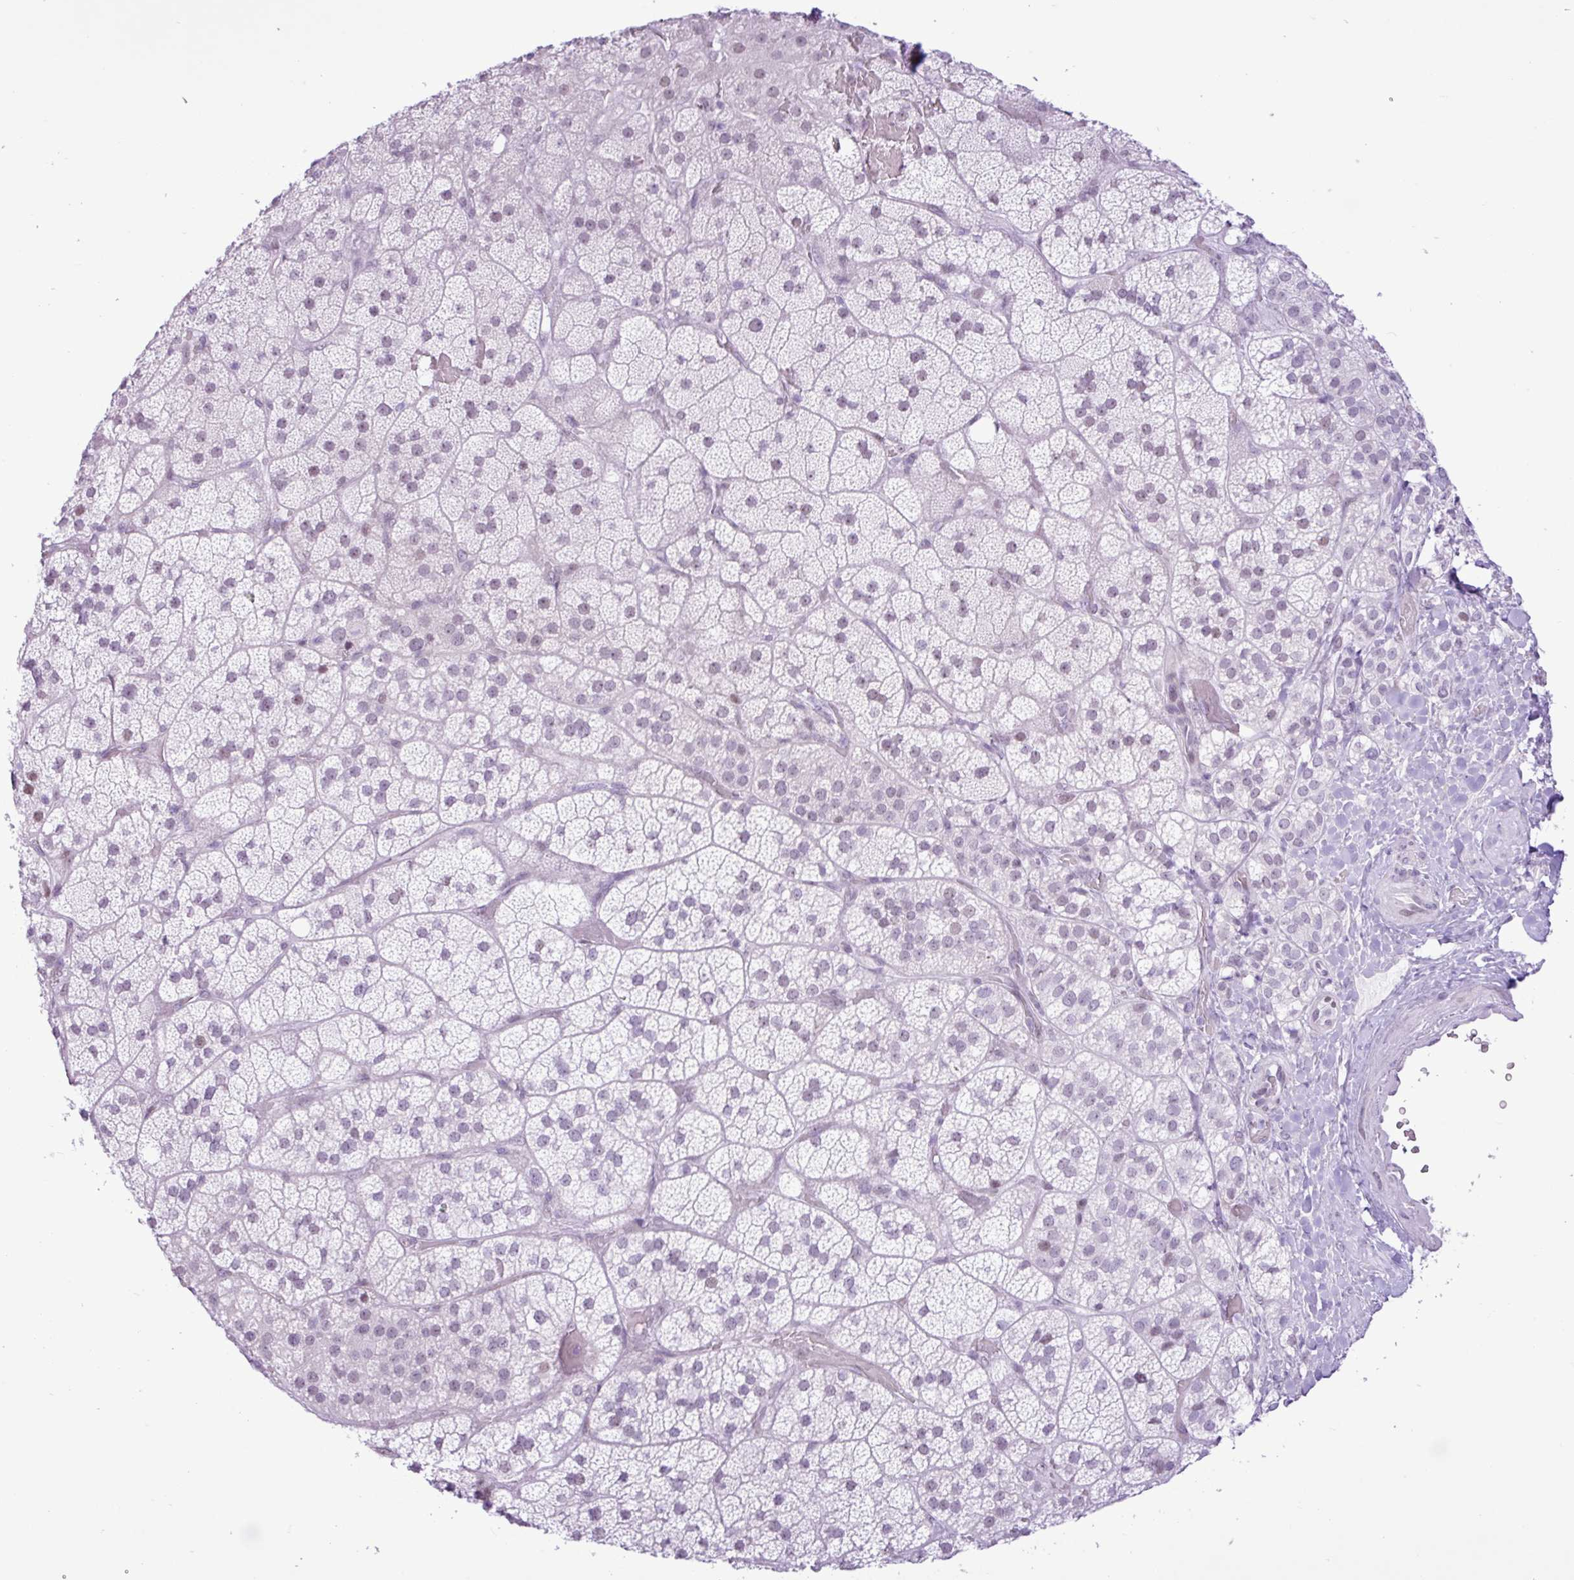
{"staining": {"intensity": "negative", "quantity": "none", "location": "none"}, "tissue": "adrenal gland", "cell_type": "Glandular cells", "image_type": "normal", "snomed": [{"axis": "morphology", "description": "Normal tissue, NOS"}, {"axis": "topography", "description": "Adrenal gland"}], "caption": "A high-resolution image shows immunohistochemistry (IHC) staining of unremarkable adrenal gland, which reveals no significant positivity in glandular cells.", "gene": "ELOA2", "patient": {"sex": "male", "age": 57}}